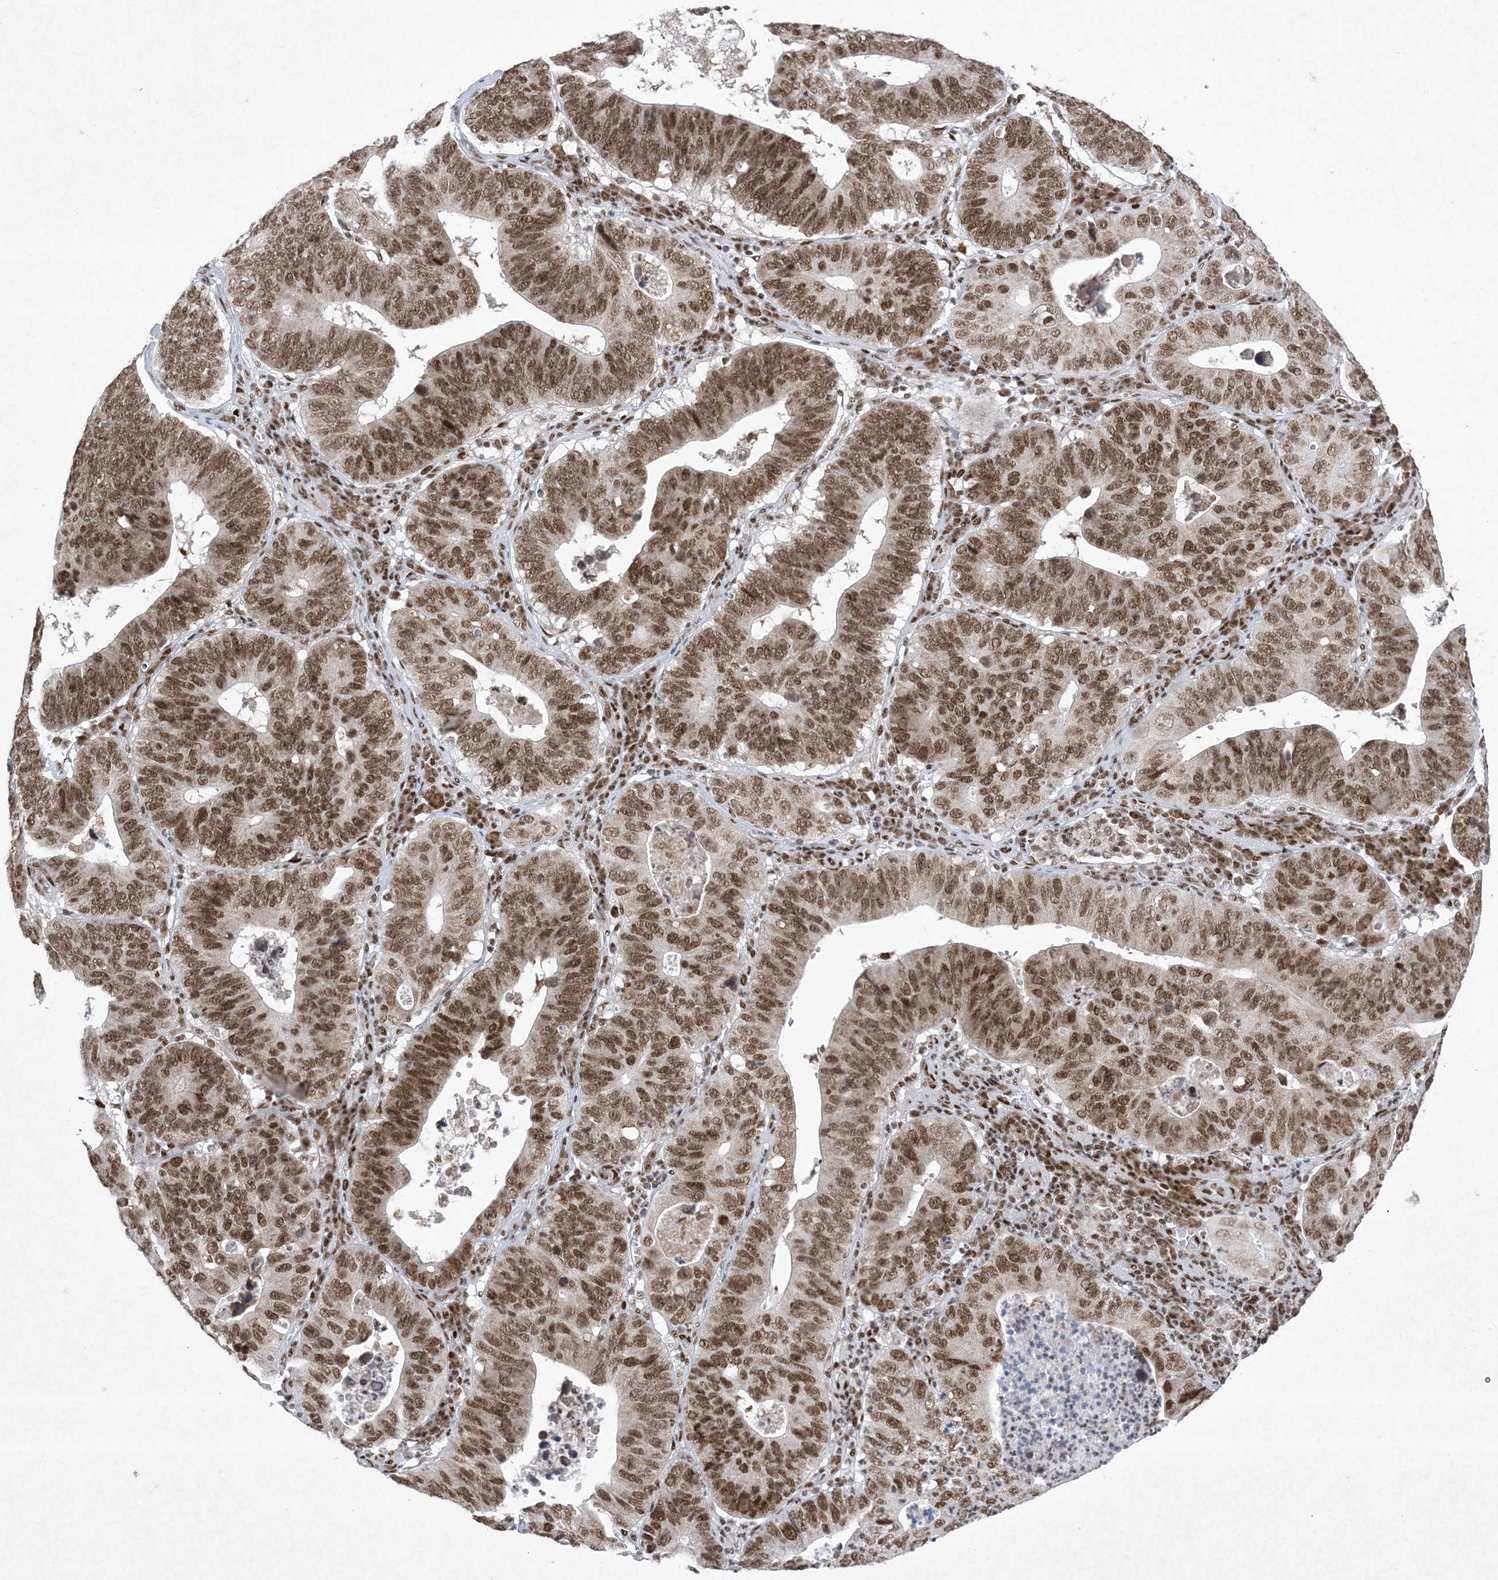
{"staining": {"intensity": "strong", "quantity": ">75%", "location": "nuclear"}, "tissue": "stomach cancer", "cell_type": "Tumor cells", "image_type": "cancer", "snomed": [{"axis": "morphology", "description": "Adenocarcinoma, NOS"}, {"axis": "topography", "description": "Stomach"}], "caption": "Approximately >75% of tumor cells in human stomach adenocarcinoma show strong nuclear protein staining as visualized by brown immunohistochemical staining.", "gene": "PKNOX2", "patient": {"sex": "male", "age": 59}}